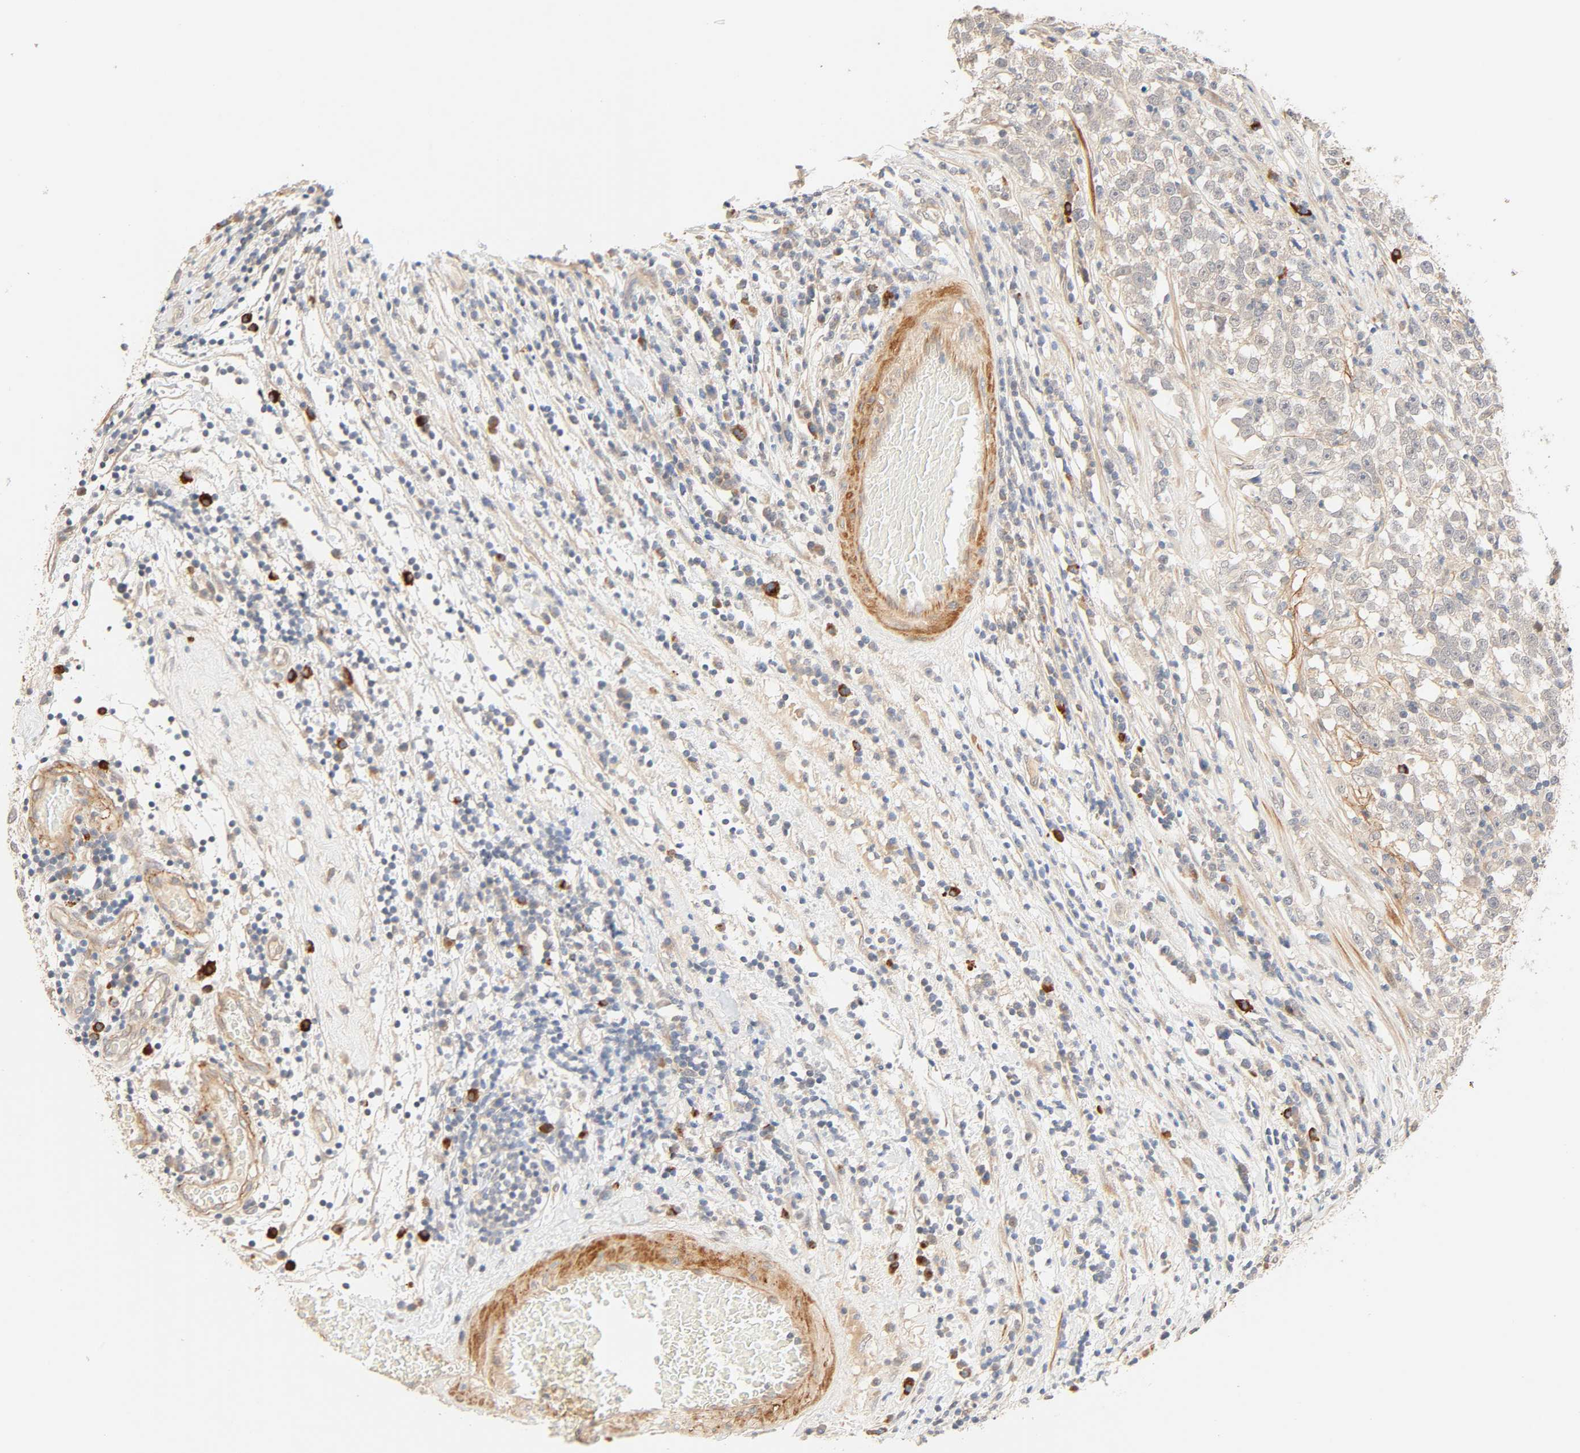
{"staining": {"intensity": "weak", "quantity": "<25%", "location": "cytoplasmic/membranous"}, "tissue": "testis cancer", "cell_type": "Tumor cells", "image_type": "cancer", "snomed": [{"axis": "morphology", "description": "Seminoma, NOS"}, {"axis": "topography", "description": "Testis"}], "caption": "Testis cancer (seminoma) was stained to show a protein in brown. There is no significant expression in tumor cells.", "gene": "CACNA1G", "patient": {"sex": "male", "age": 43}}